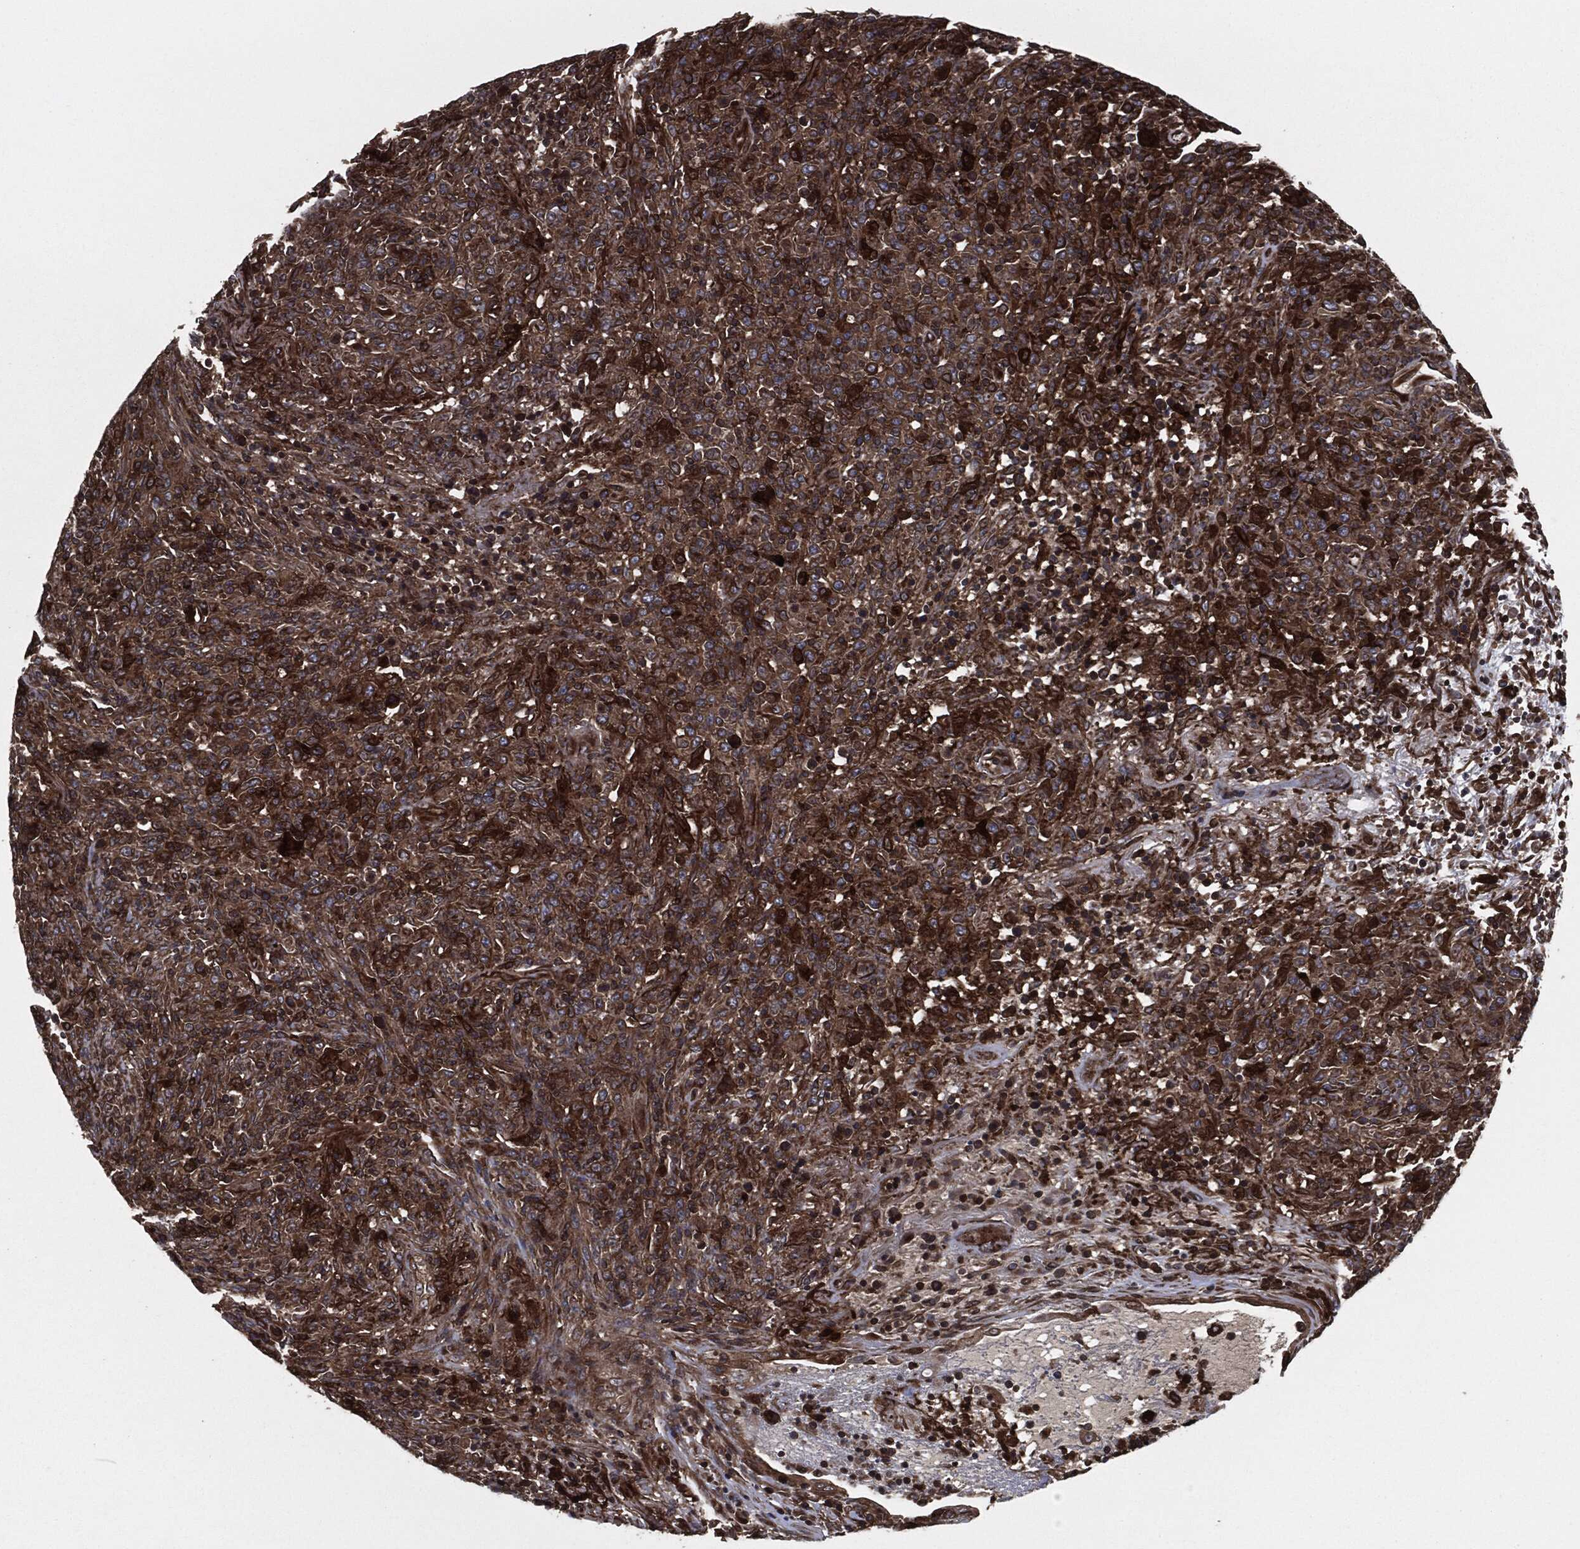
{"staining": {"intensity": "strong", "quantity": ">75%", "location": "cytoplasmic/membranous"}, "tissue": "lymphoma", "cell_type": "Tumor cells", "image_type": "cancer", "snomed": [{"axis": "morphology", "description": "Malignant lymphoma, non-Hodgkin's type, High grade"}, {"axis": "topography", "description": "Lung"}], "caption": "A photomicrograph showing strong cytoplasmic/membranous staining in approximately >75% of tumor cells in lymphoma, as visualized by brown immunohistochemical staining.", "gene": "RAP1GDS1", "patient": {"sex": "male", "age": 79}}